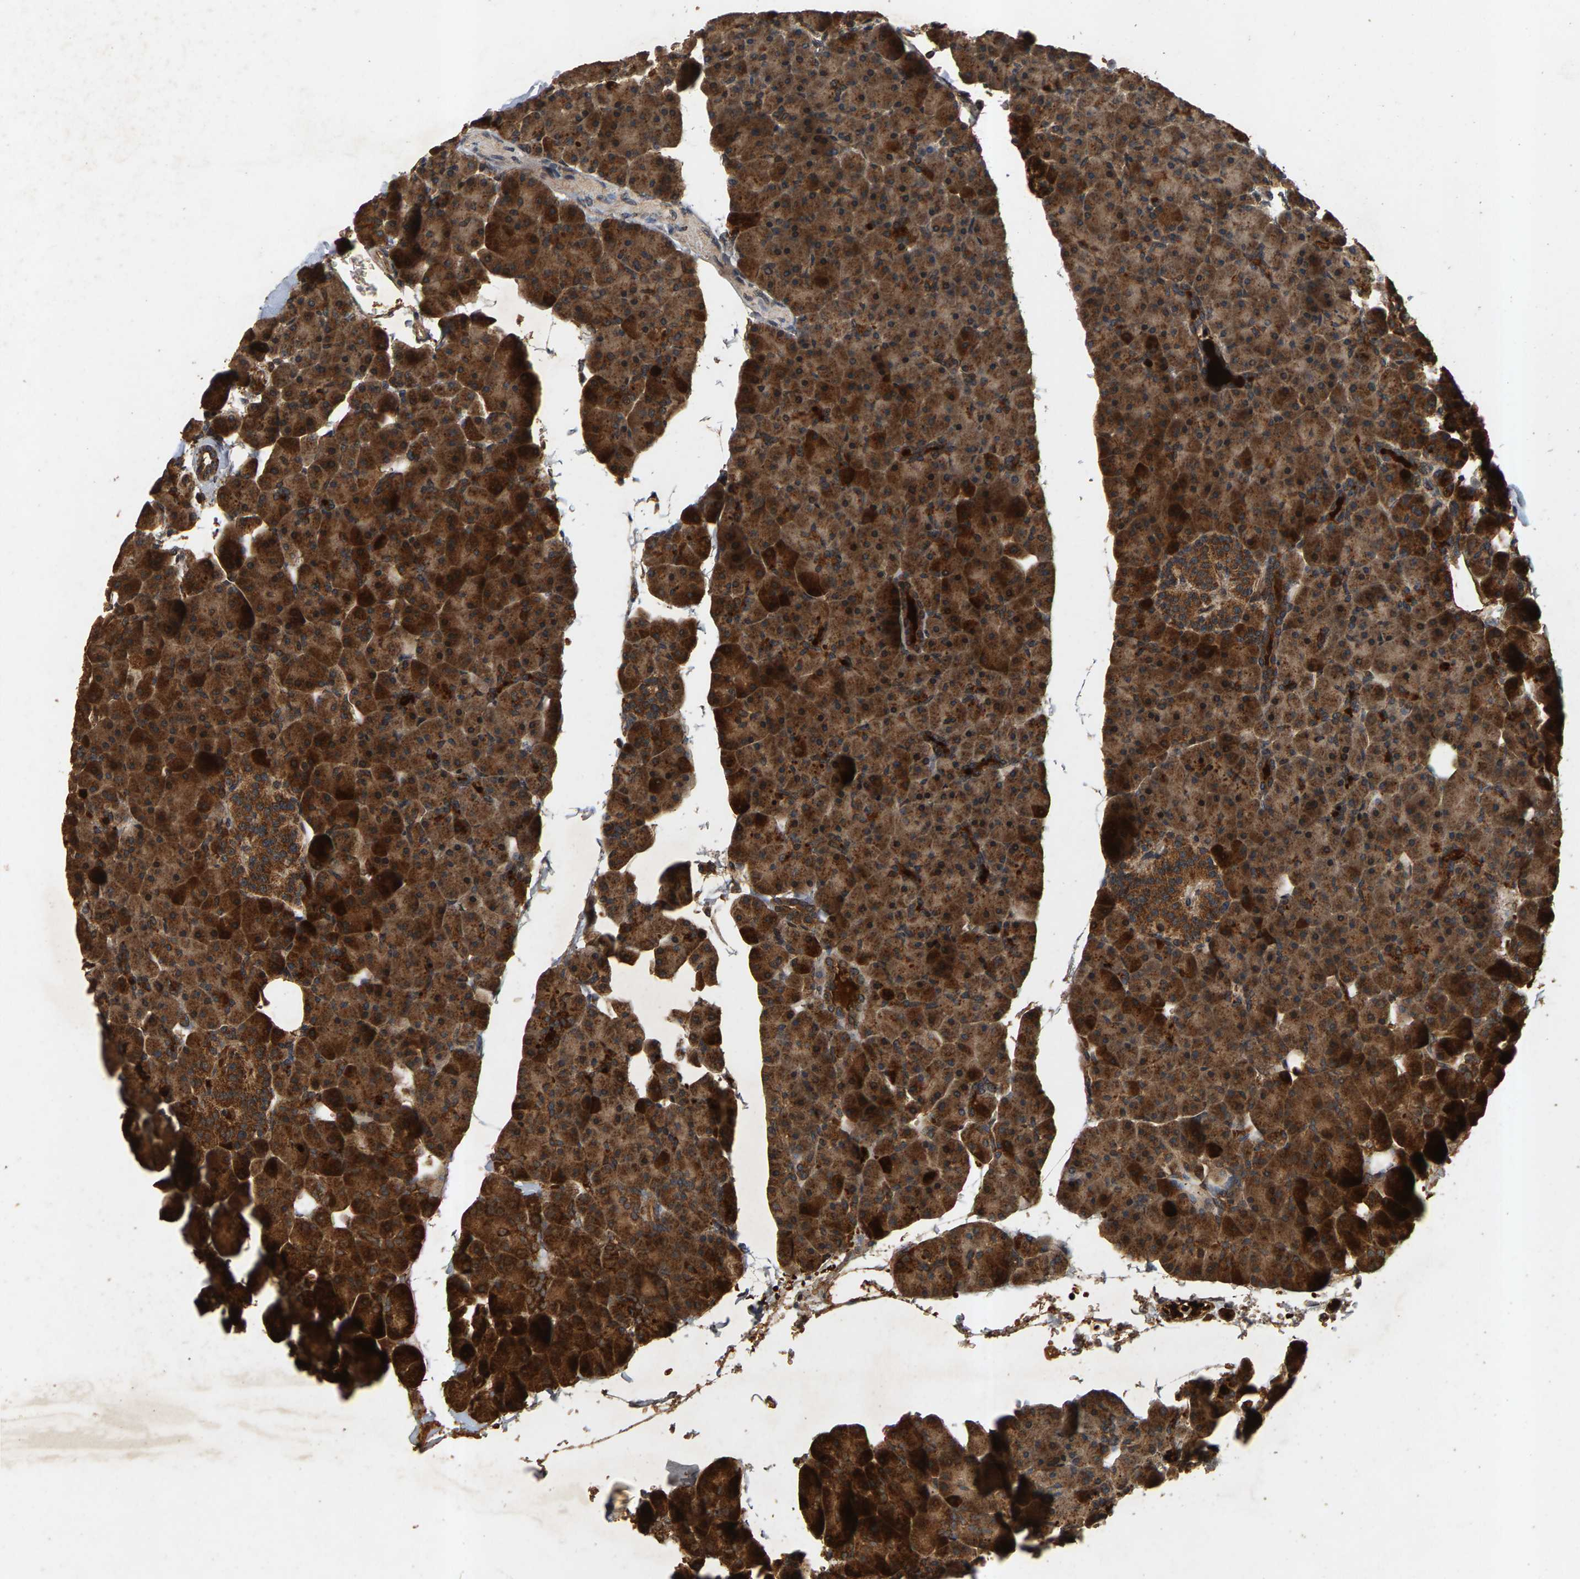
{"staining": {"intensity": "strong", "quantity": ">75%", "location": "cytoplasmic/membranous"}, "tissue": "pancreas", "cell_type": "Exocrine glandular cells", "image_type": "normal", "snomed": [{"axis": "morphology", "description": "Normal tissue, NOS"}, {"axis": "topography", "description": "Pancreas"}], "caption": "Immunohistochemistry of unremarkable human pancreas displays high levels of strong cytoplasmic/membranous positivity in about >75% of exocrine glandular cells.", "gene": "CIDEC", "patient": {"sex": "male", "age": 35}}